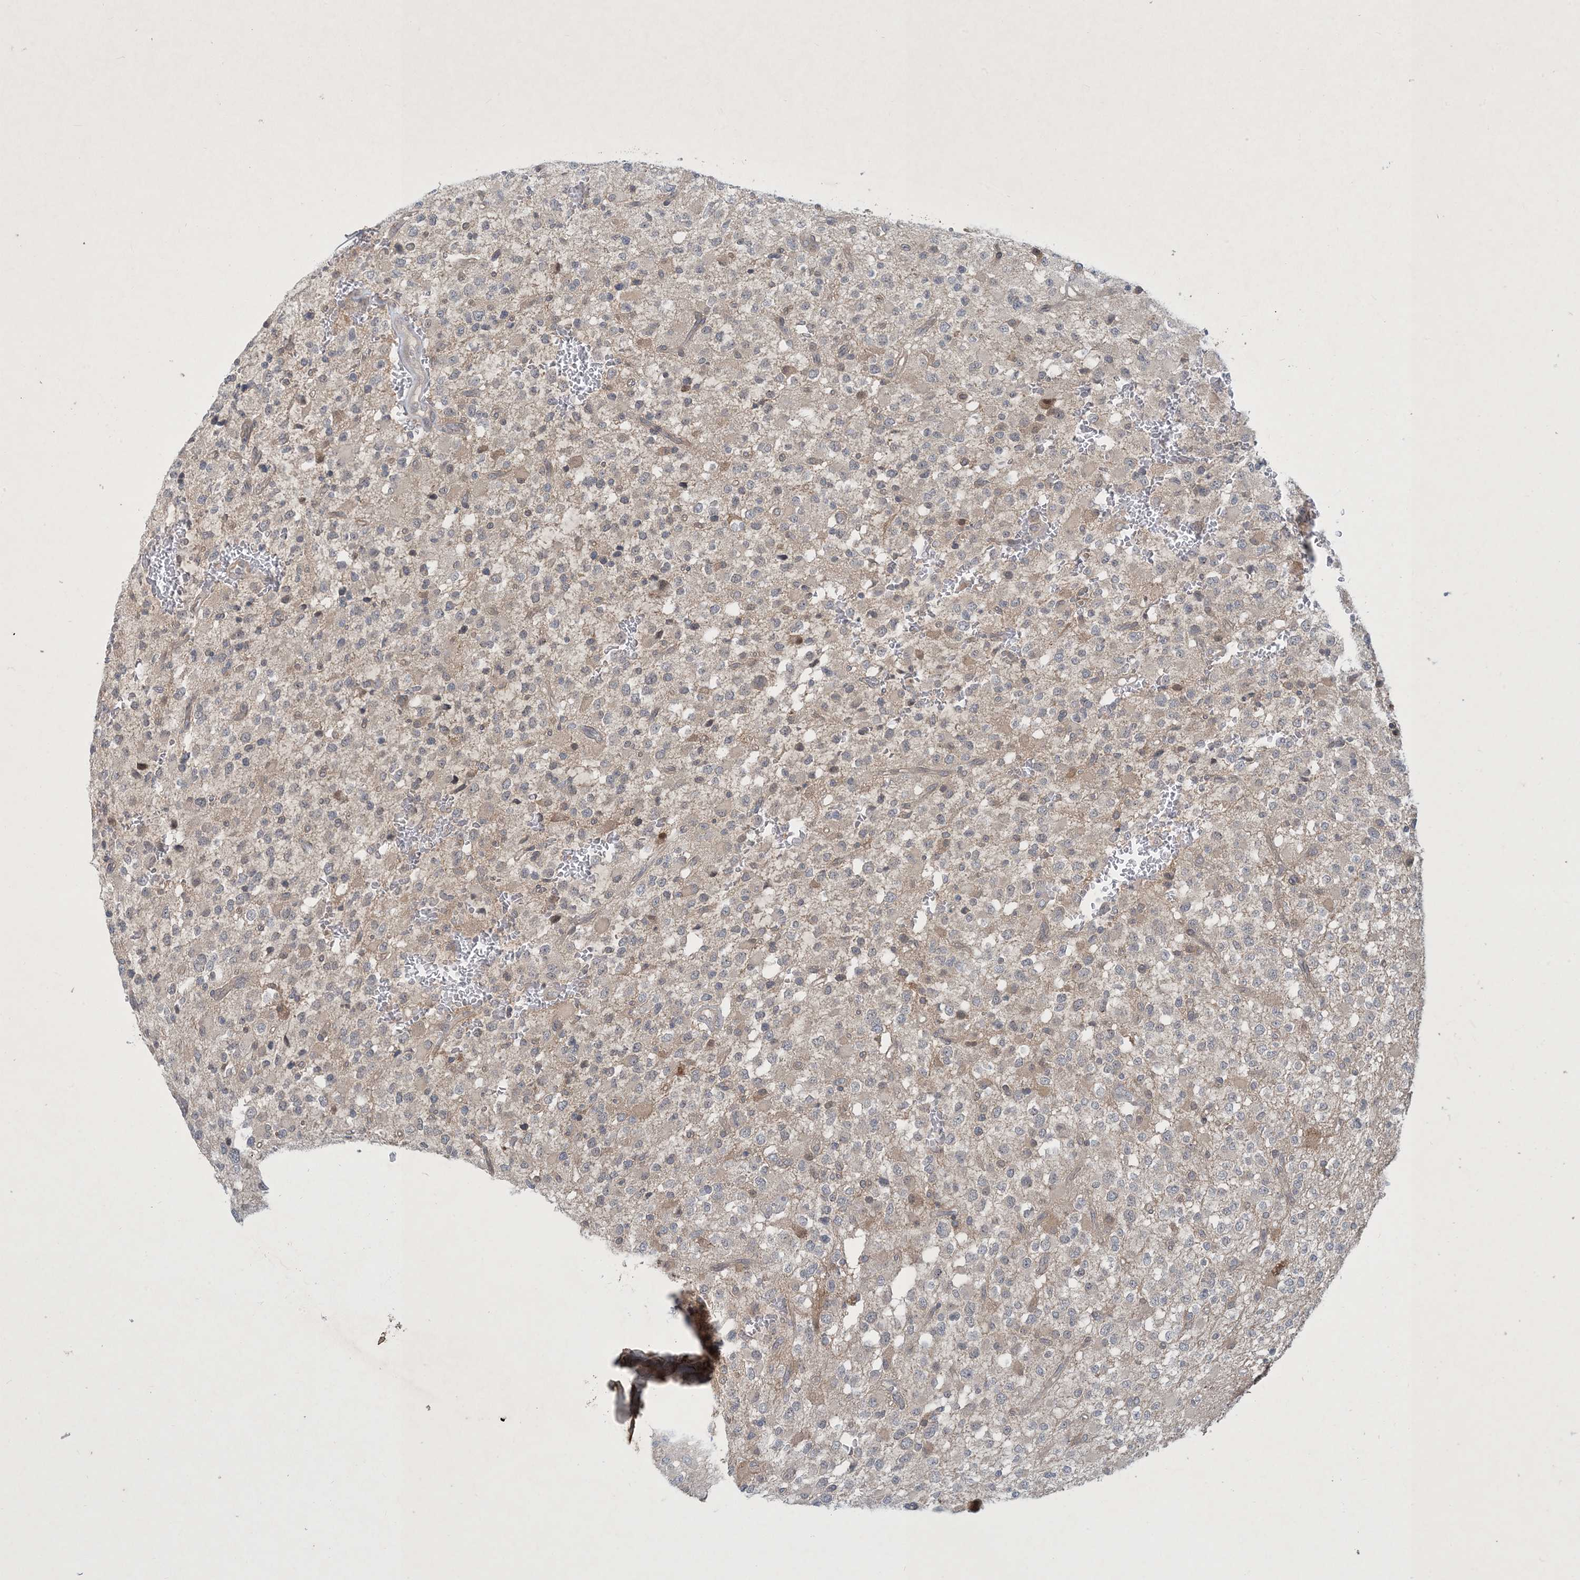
{"staining": {"intensity": "weak", "quantity": "<25%", "location": "cytoplasmic/membranous"}, "tissue": "glioma", "cell_type": "Tumor cells", "image_type": "cancer", "snomed": [{"axis": "morphology", "description": "Glioma, malignant, High grade"}, {"axis": "topography", "description": "Brain"}], "caption": "Immunohistochemistry histopathology image of human malignant glioma (high-grade) stained for a protein (brown), which reveals no staining in tumor cells.", "gene": "CDS1", "patient": {"sex": "male", "age": 34}}